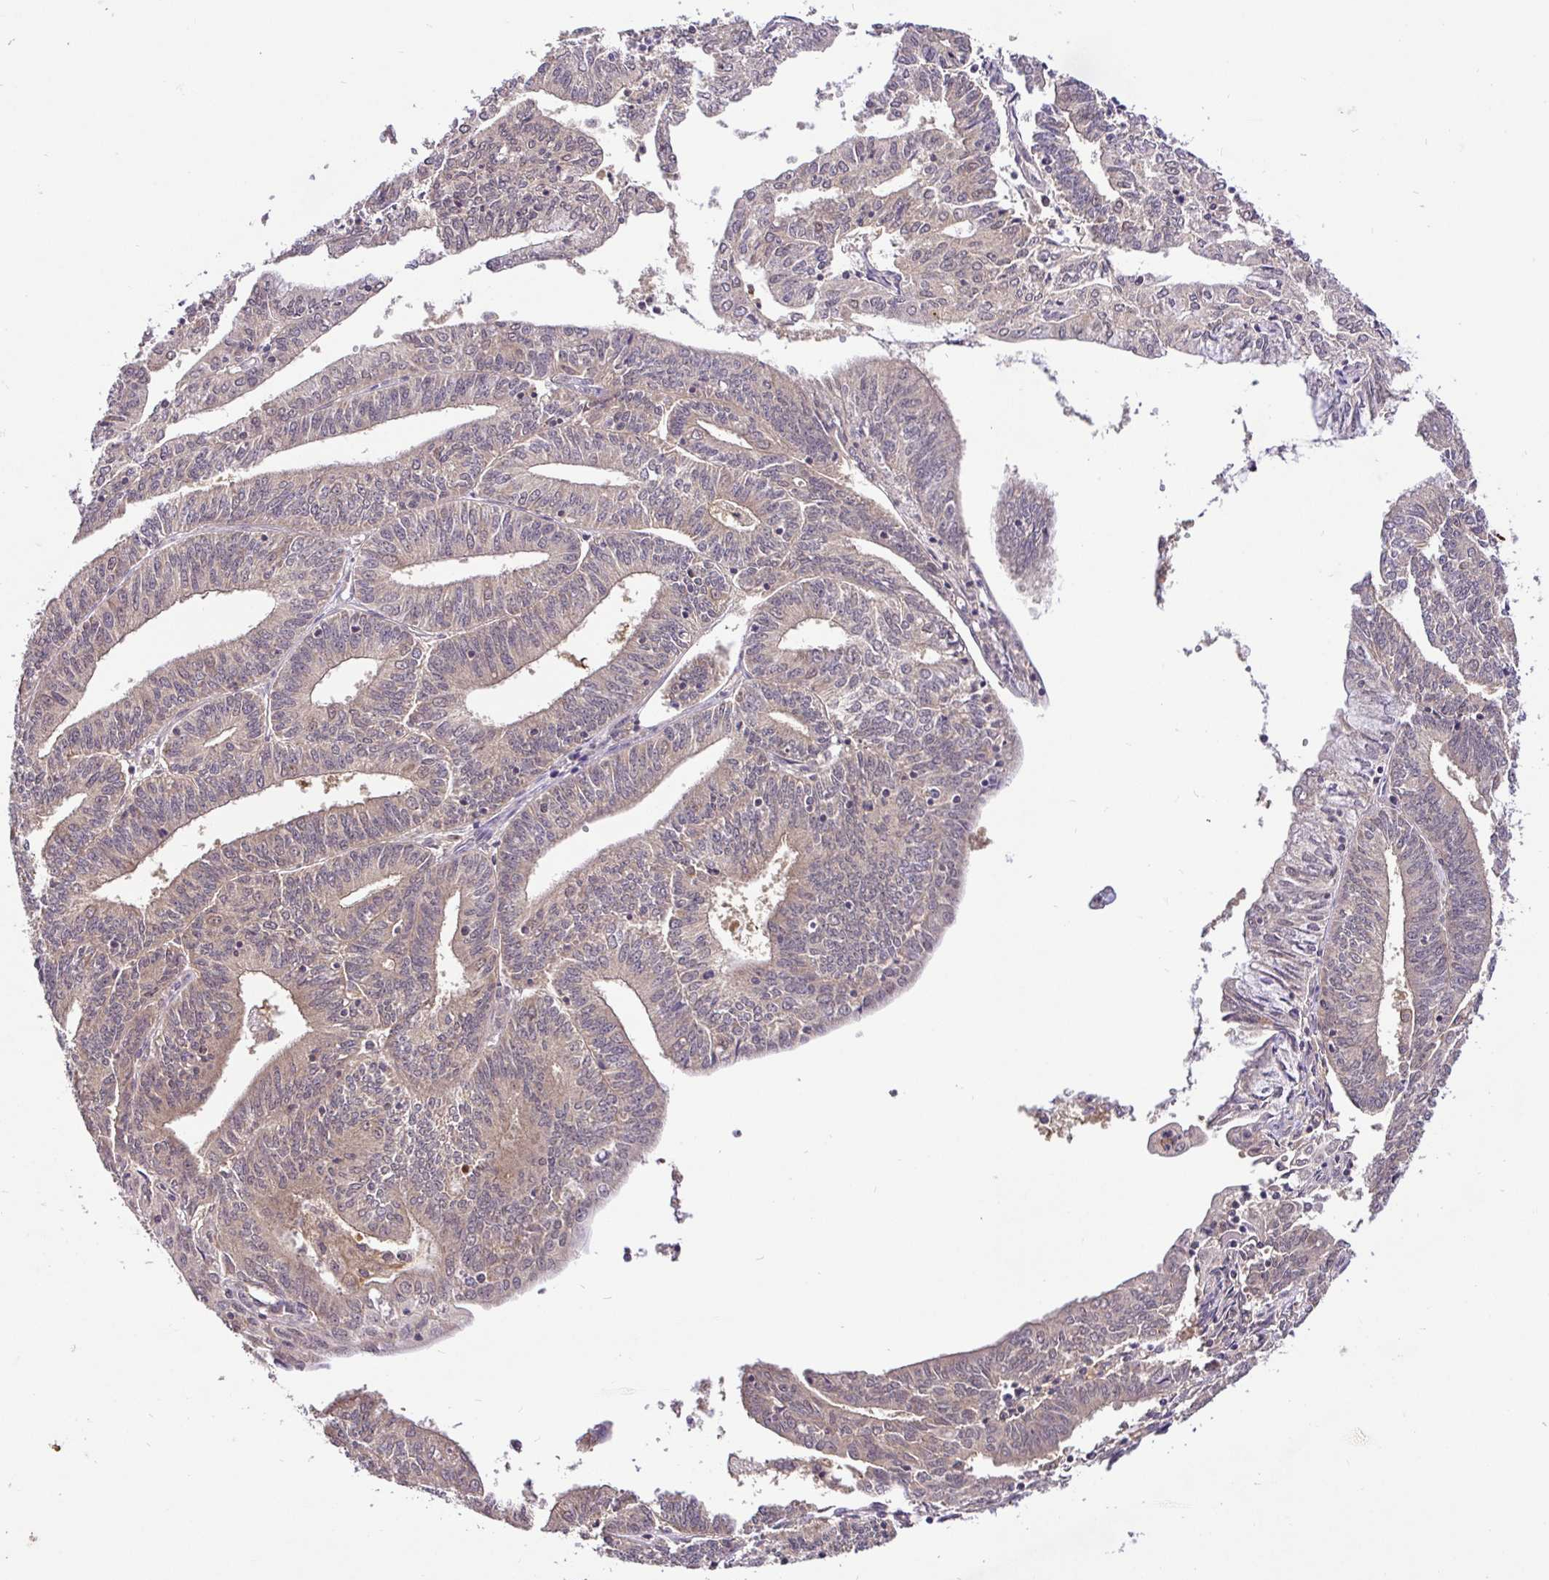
{"staining": {"intensity": "weak", "quantity": "25%-75%", "location": "cytoplasmic/membranous,nuclear"}, "tissue": "endometrial cancer", "cell_type": "Tumor cells", "image_type": "cancer", "snomed": [{"axis": "morphology", "description": "Adenocarcinoma, NOS"}, {"axis": "topography", "description": "Endometrium"}], "caption": "DAB immunohistochemical staining of endometrial adenocarcinoma shows weak cytoplasmic/membranous and nuclear protein expression in approximately 25%-75% of tumor cells.", "gene": "UBE2M", "patient": {"sex": "female", "age": 61}}